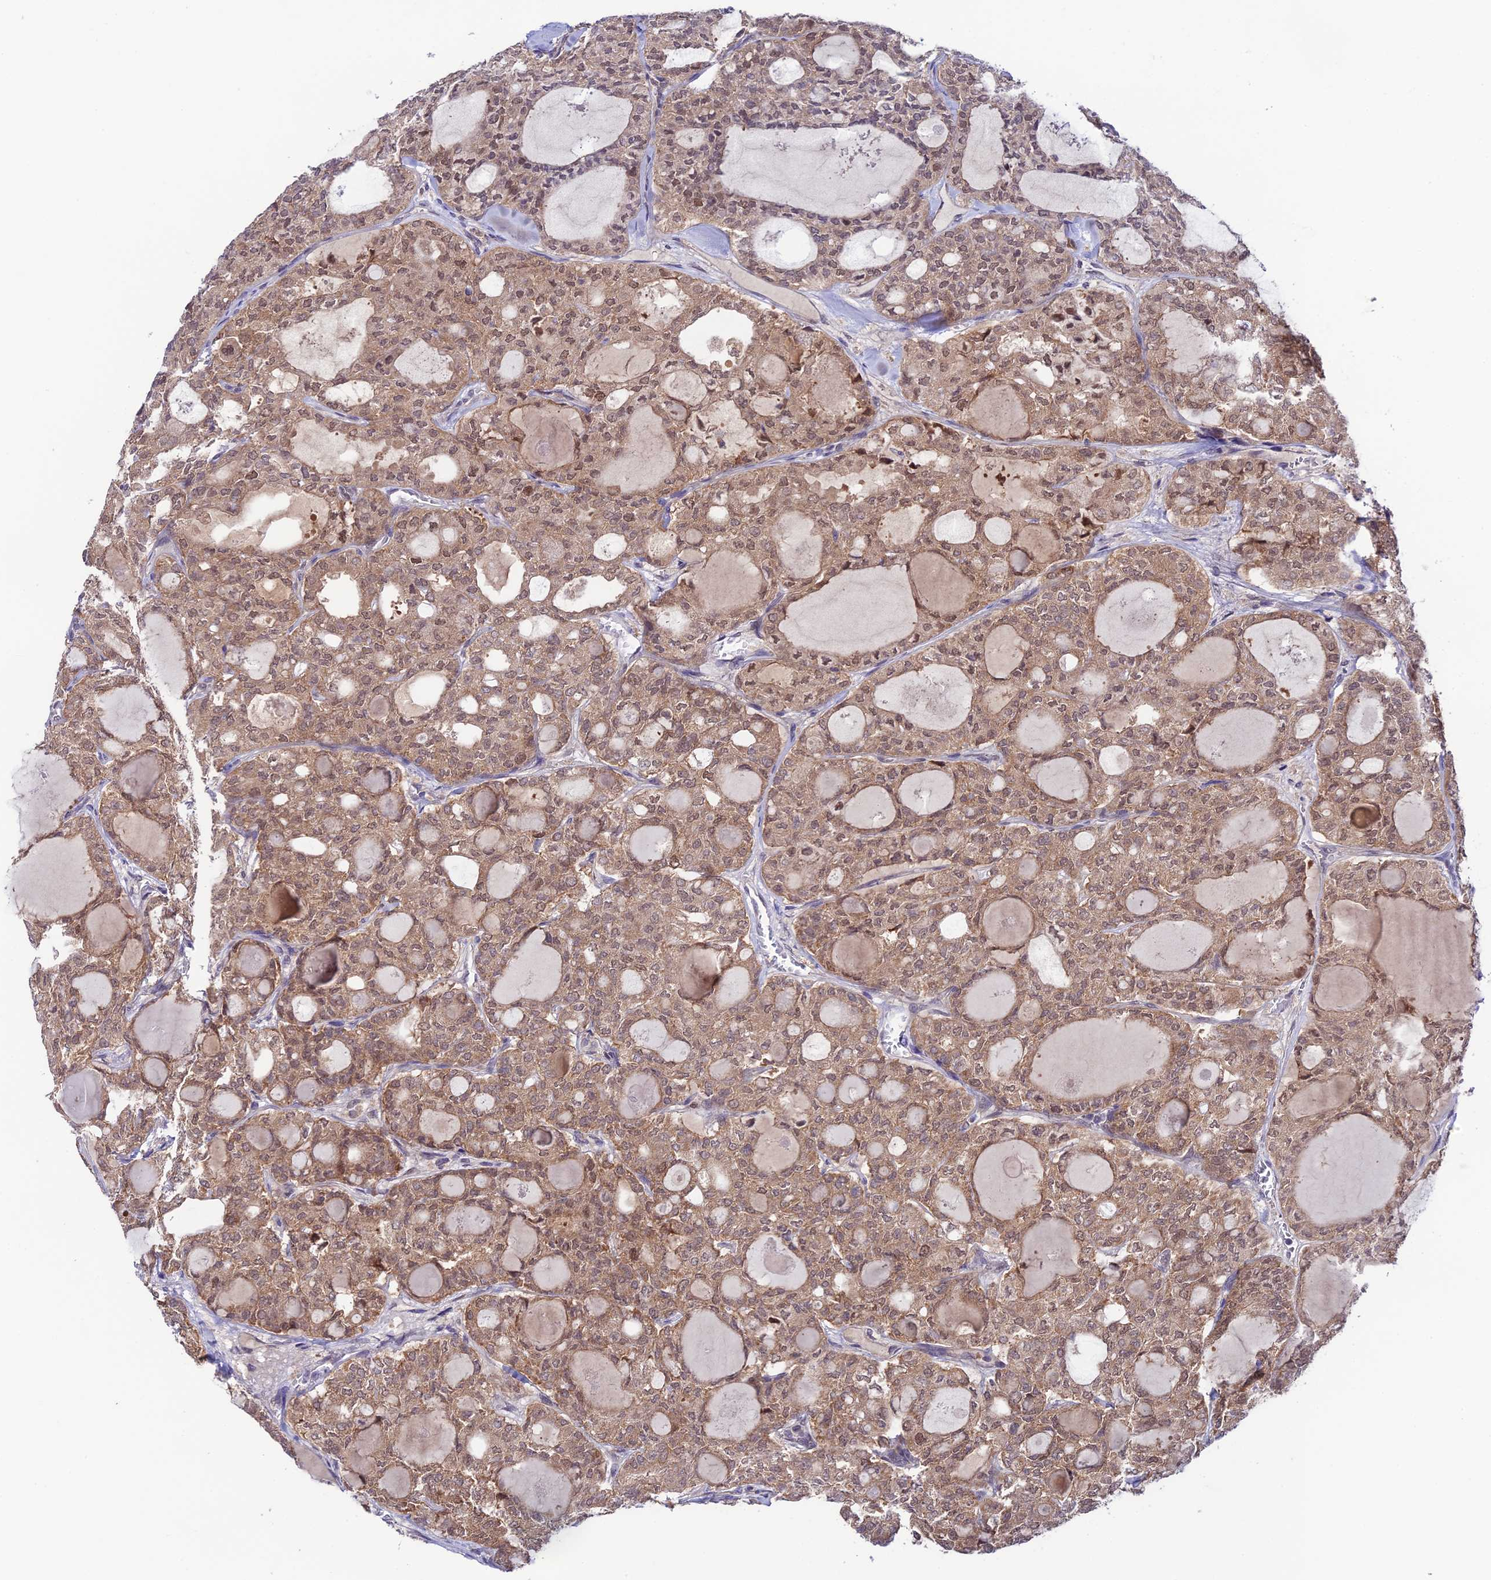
{"staining": {"intensity": "weak", "quantity": ">75%", "location": "cytoplasmic/membranous,nuclear"}, "tissue": "thyroid cancer", "cell_type": "Tumor cells", "image_type": "cancer", "snomed": [{"axis": "morphology", "description": "Follicular adenoma carcinoma, NOS"}, {"axis": "topography", "description": "Thyroid gland"}], "caption": "Follicular adenoma carcinoma (thyroid) was stained to show a protein in brown. There is low levels of weak cytoplasmic/membranous and nuclear positivity in about >75% of tumor cells. Ihc stains the protein of interest in brown and the nuclei are stained blue.", "gene": "TRIM40", "patient": {"sex": "male", "age": 75}}